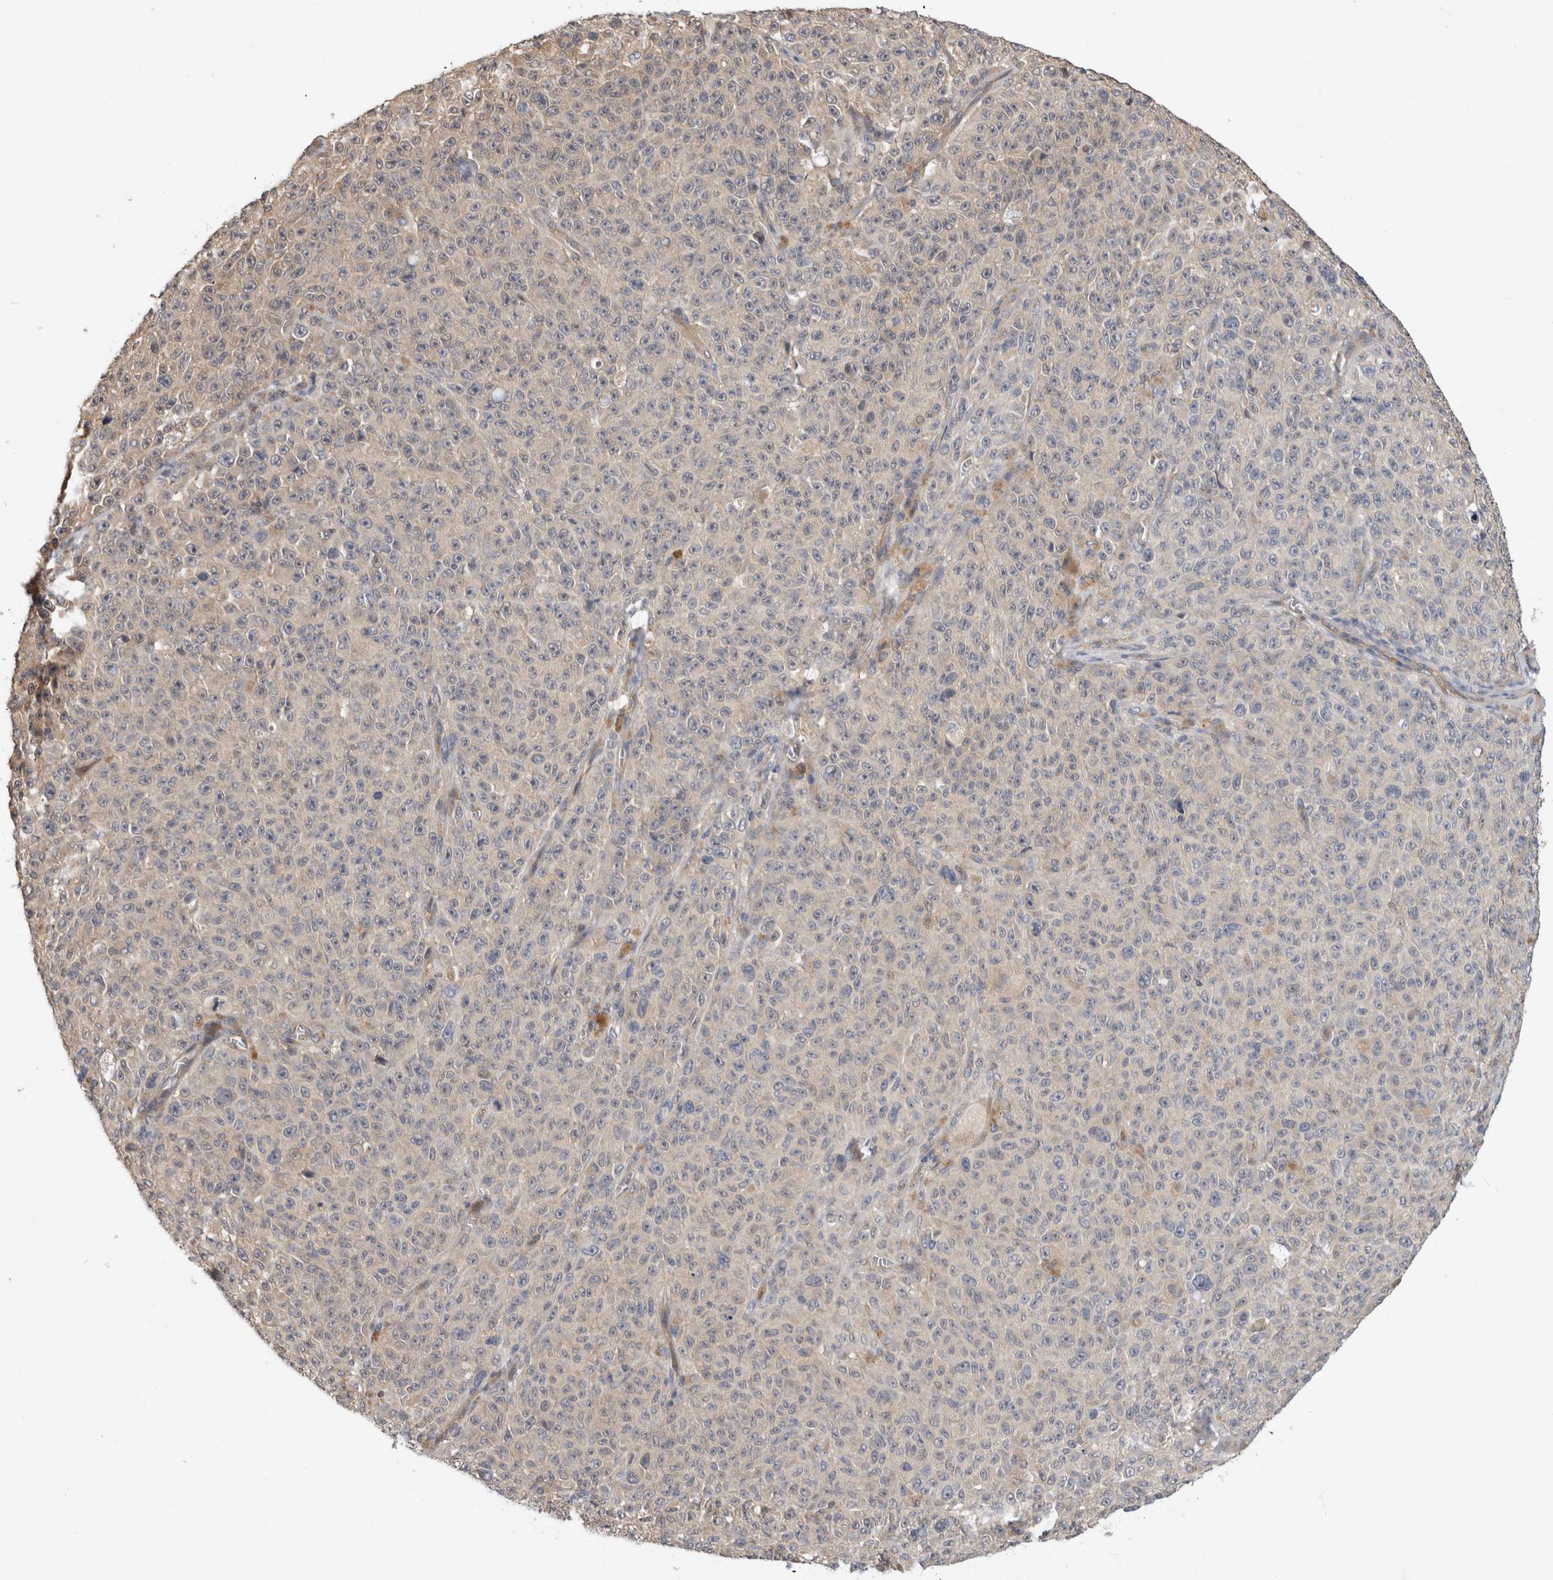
{"staining": {"intensity": "negative", "quantity": "none", "location": "none"}, "tissue": "melanoma", "cell_type": "Tumor cells", "image_type": "cancer", "snomed": [{"axis": "morphology", "description": "Malignant melanoma, NOS"}, {"axis": "topography", "description": "Skin"}], "caption": "A micrograph of malignant melanoma stained for a protein shows no brown staining in tumor cells. (DAB immunohistochemistry, high magnification).", "gene": "PGM1", "patient": {"sex": "female", "age": 82}}